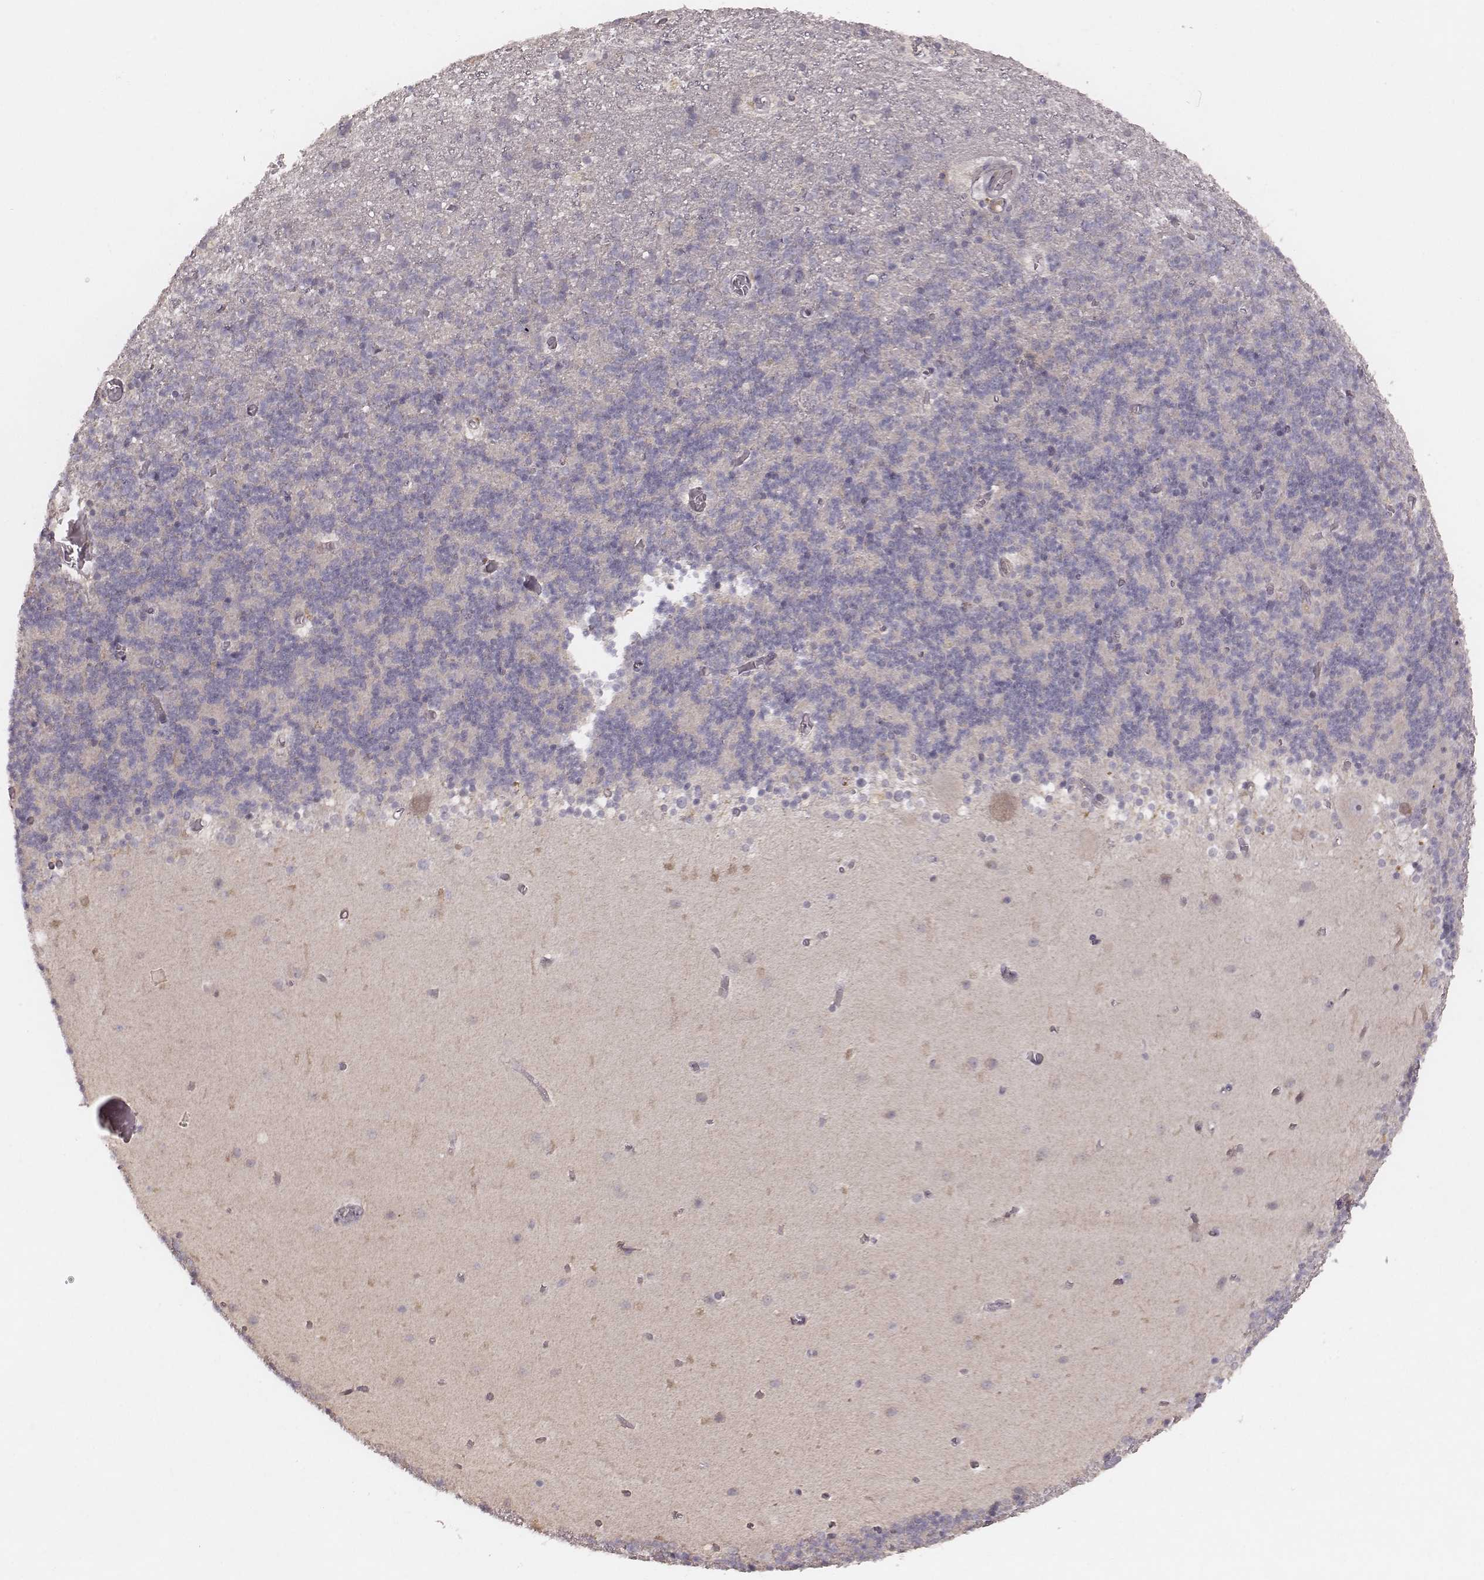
{"staining": {"intensity": "negative", "quantity": "none", "location": "none"}, "tissue": "cerebellum", "cell_type": "Cells in granular layer", "image_type": "normal", "snomed": [{"axis": "morphology", "description": "Normal tissue, NOS"}, {"axis": "topography", "description": "Cerebellum"}], "caption": "High power microscopy histopathology image of an IHC photomicrograph of benign cerebellum, revealing no significant expression in cells in granular layer. Nuclei are stained in blue.", "gene": "FAM13B", "patient": {"sex": "male", "age": 70}}